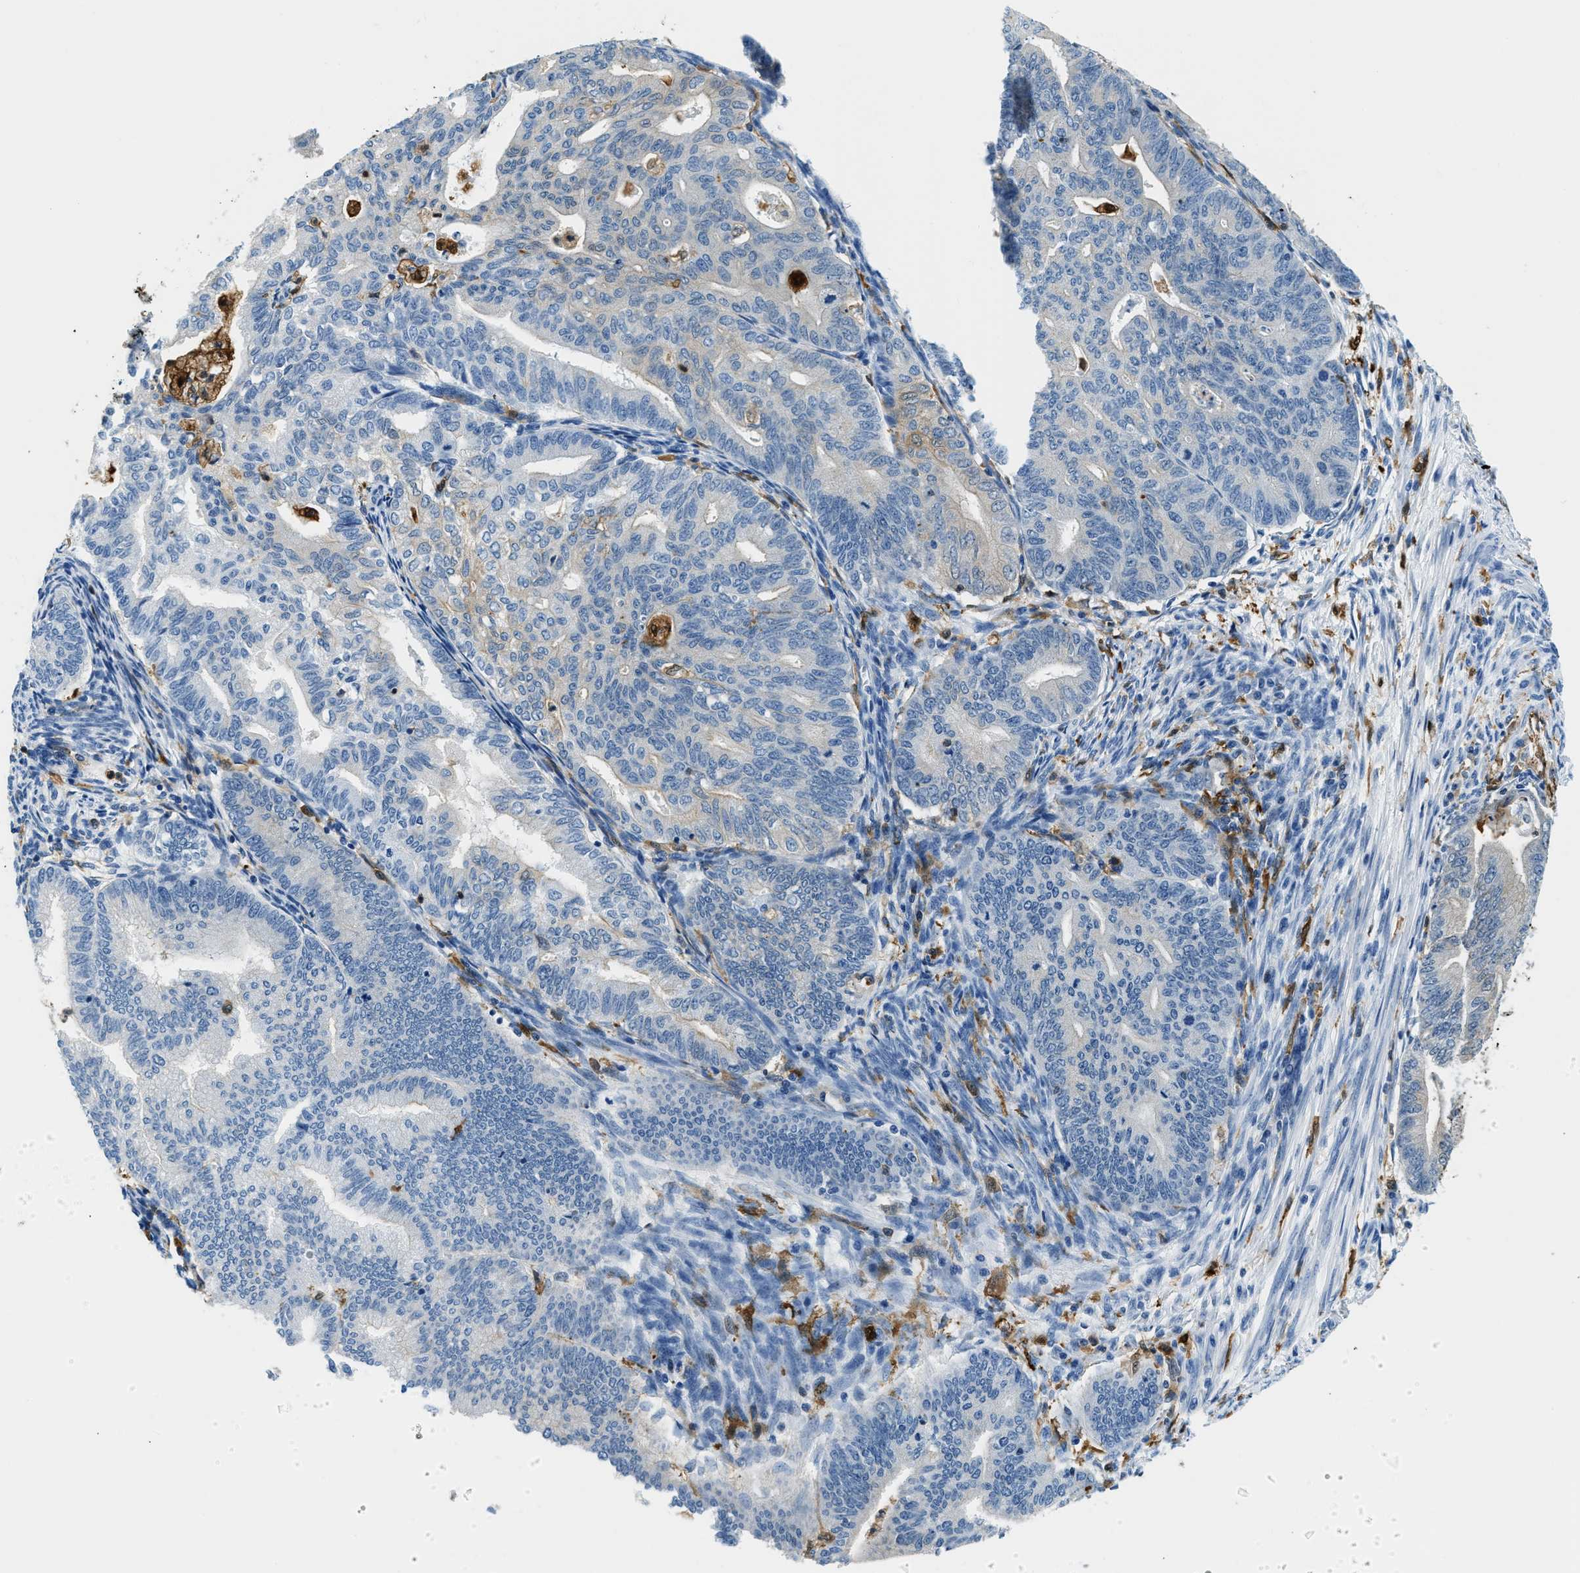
{"staining": {"intensity": "weak", "quantity": "<25%", "location": "cytoplasmic/membranous"}, "tissue": "endometrial cancer", "cell_type": "Tumor cells", "image_type": "cancer", "snomed": [{"axis": "morphology", "description": "Polyp, NOS"}, {"axis": "morphology", "description": "Adenocarcinoma, NOS"}, {"axis": "morphology", "description": "Adenoma, NOS"}, {"axis": "topography", "description": "Endometrium"}], "caption": "Histopathology image shows no significant protein expression in tumor cells of endometrial polyp.", "gene": "CAPG", "patient": {"sex": "female", "age": 79}}